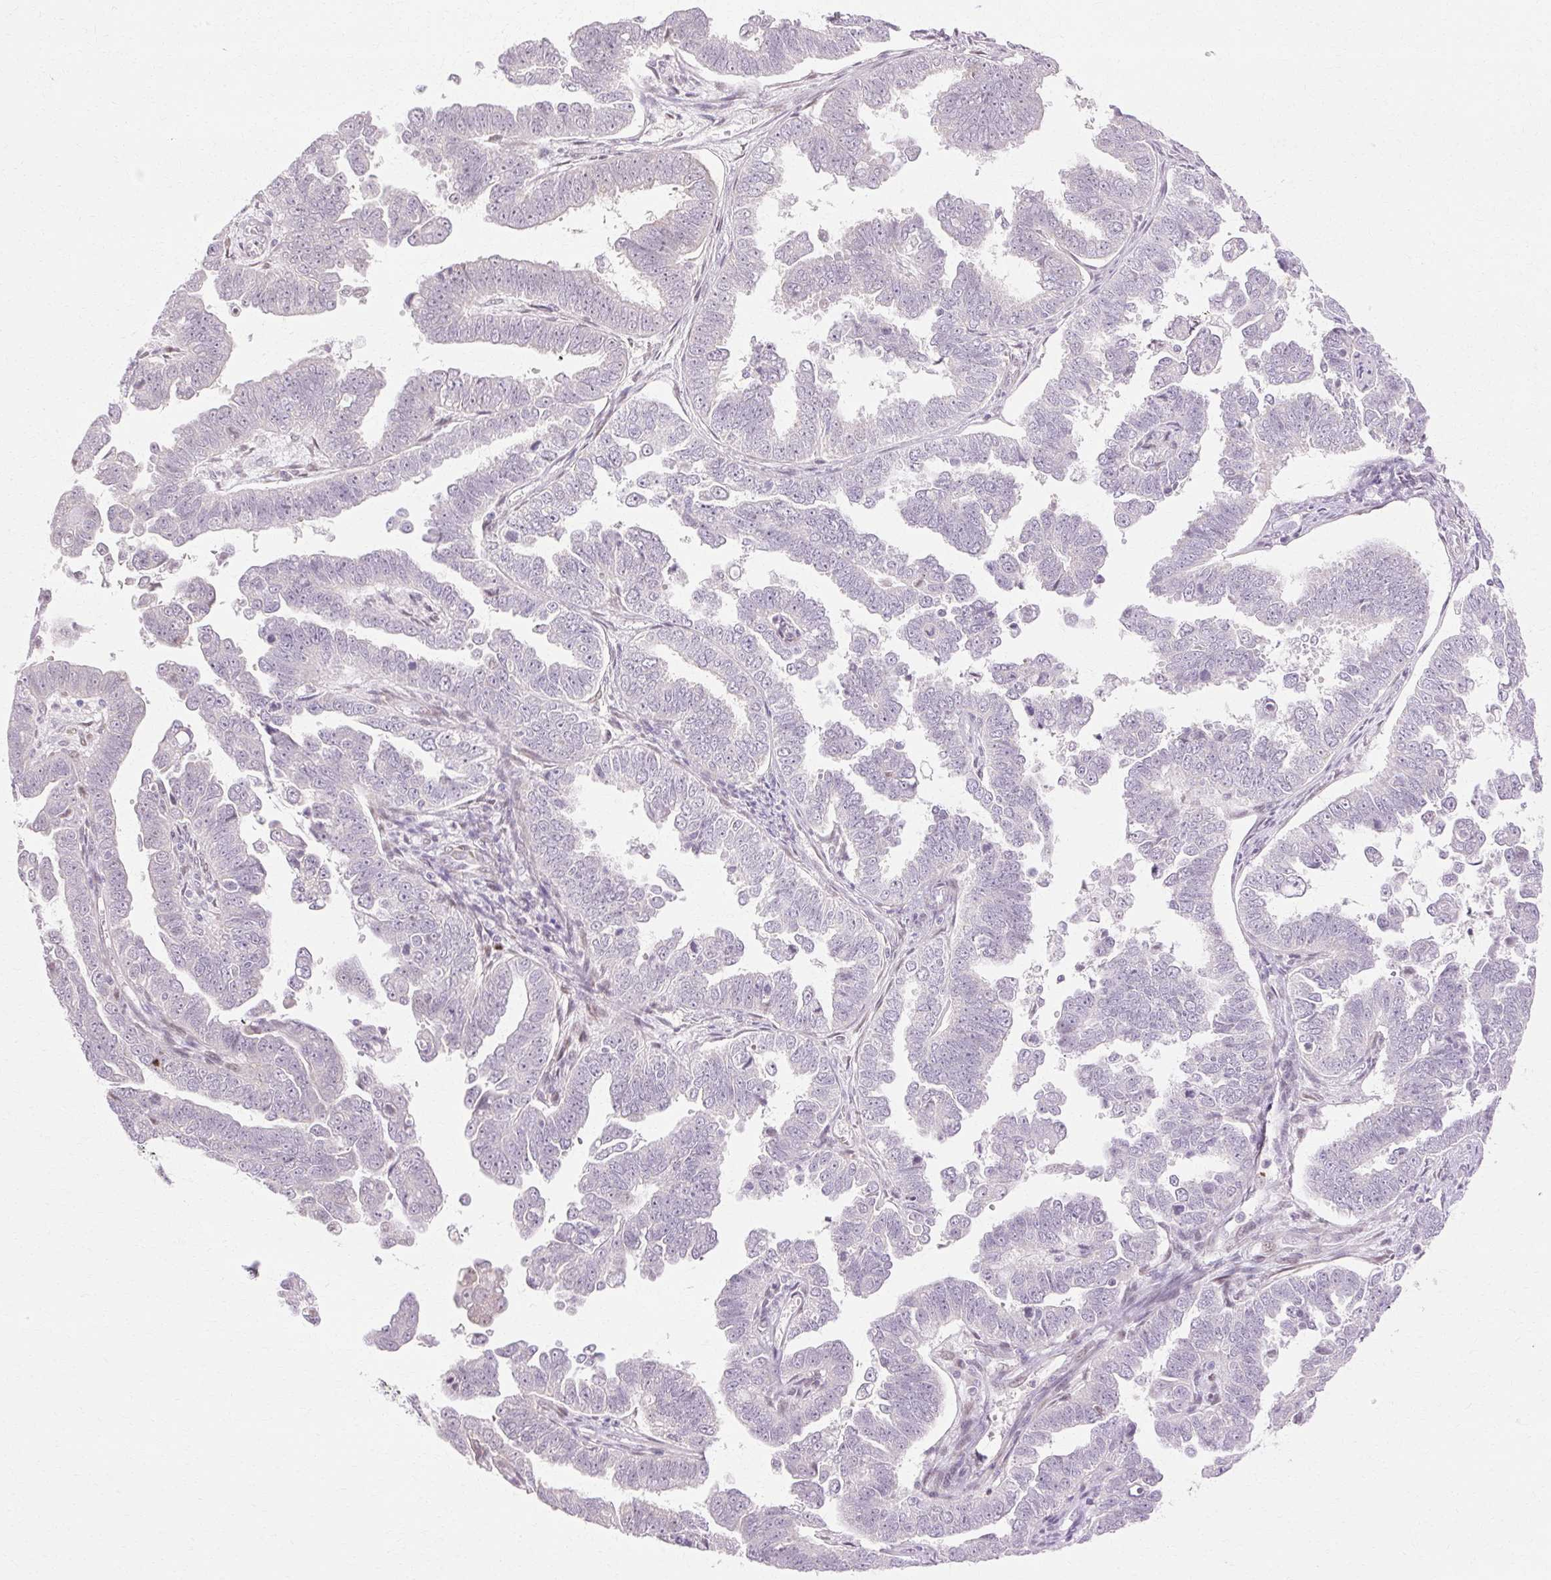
{"staining": {"intensity": "negative", "quantity": "none", "location": "none"}, "tissue": "endometrial cancer", "cell_type": "Tumor cells", "image_type": "cancer", "snomed": [{"axis": "morphology", "description": "Adenocarcinoma, NOS"}, {"axis": "topography", "description": "Endometrium"}], "caption": "Tumor cells are negative for brown protein staining in adenocarcinoma (endometrial).", "gene": "C3orf49", "patient": {"sex": "female", "age": 75}}